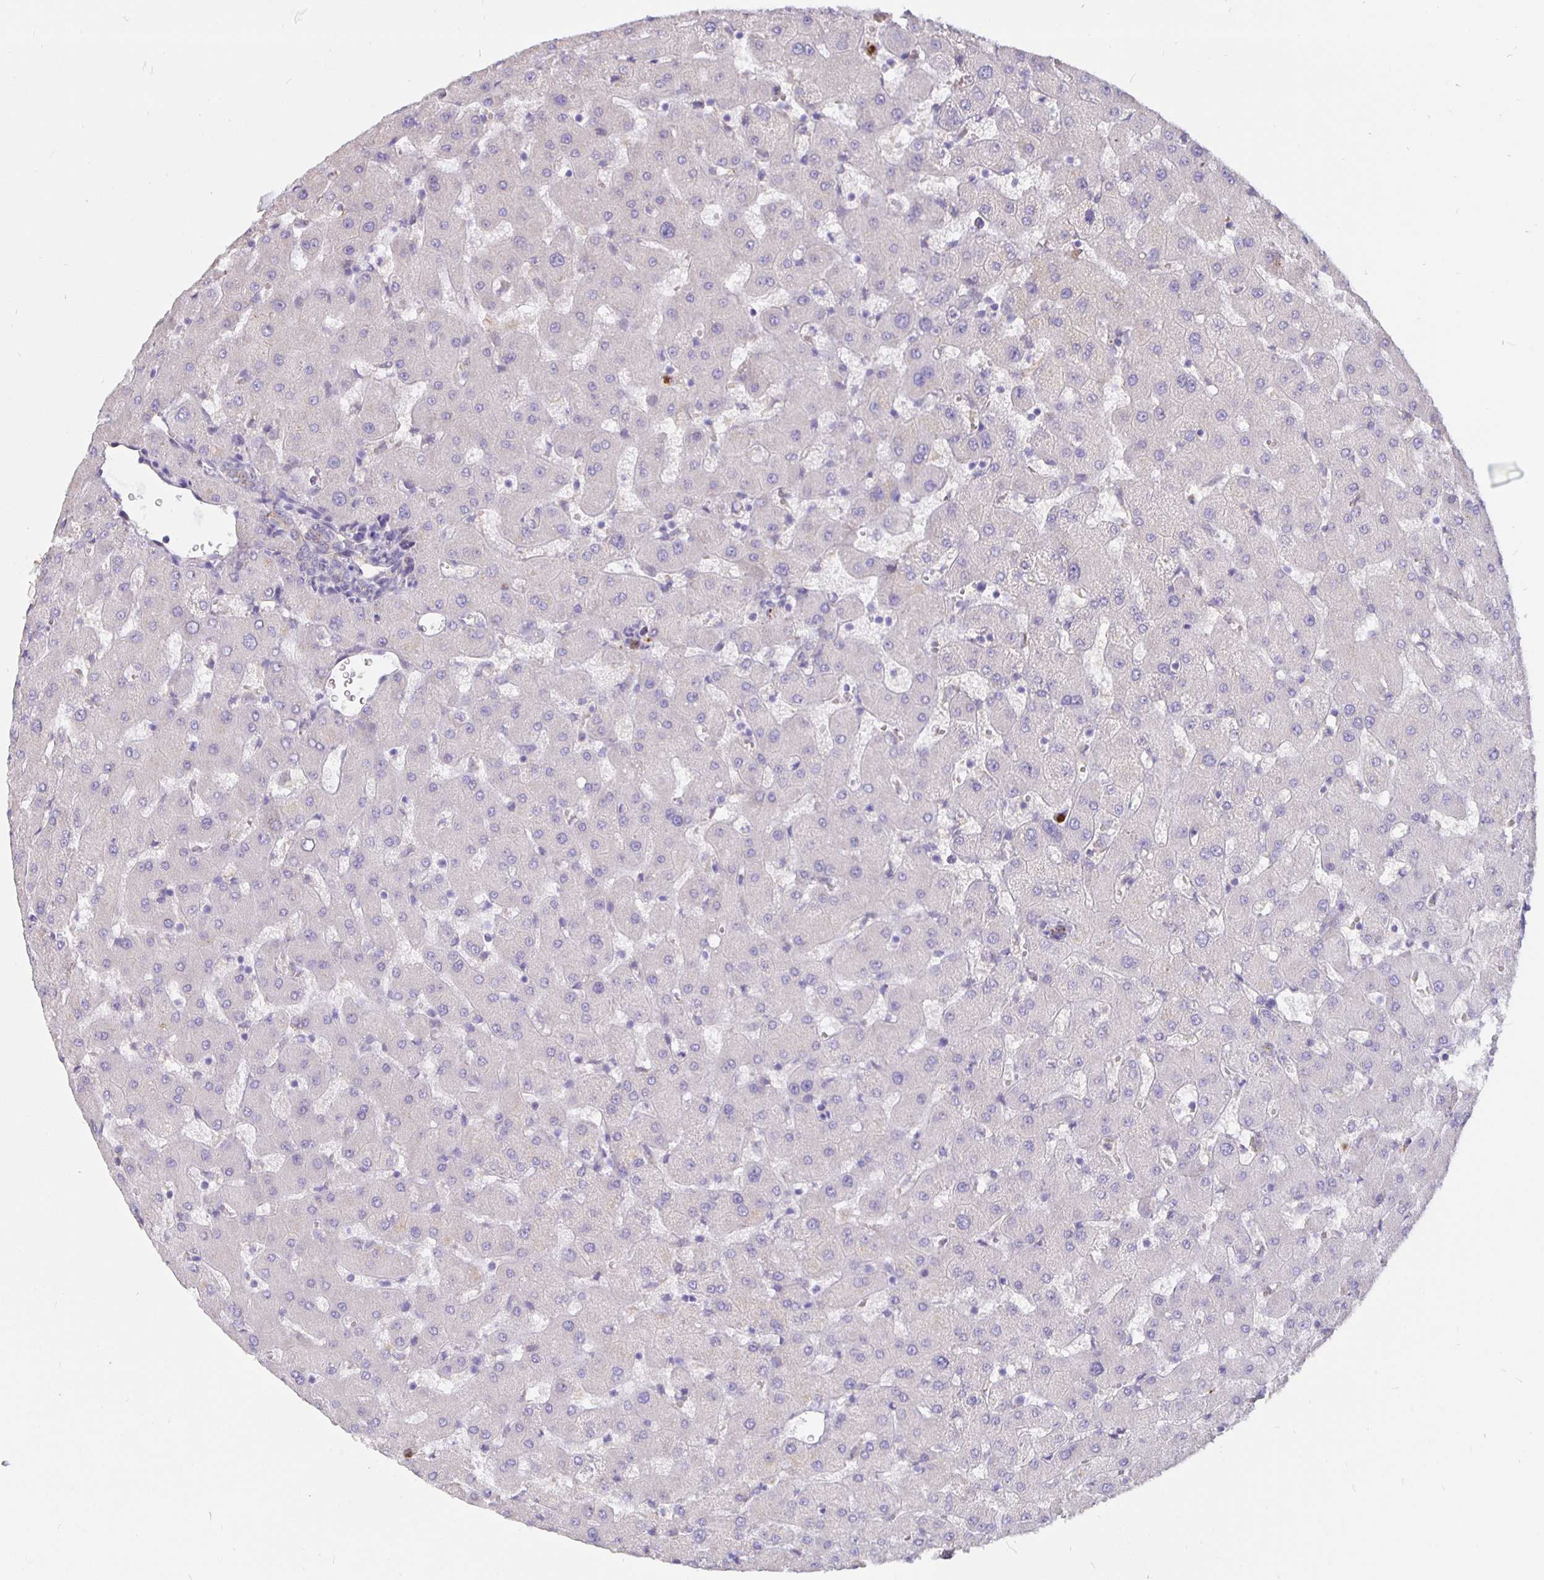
{"staining": {"intensity": "negative", "quantity": "none", "location": "none"}, "tissue": "liver", "cell_type": "Cholangiocytes", "image_type": "normal", "snomed": [{"axis": "morphology", "description": "Normal tissue, NOS"}, {"axis": "topography", "description": "Liver"}], "caption": "IHC histopathology image of unremarkable liver stained for a protein (brown), which displays no expression in cholangiocytes.", "gene": "DNAI2", "patient": {"sex": "female", "age": 63}}